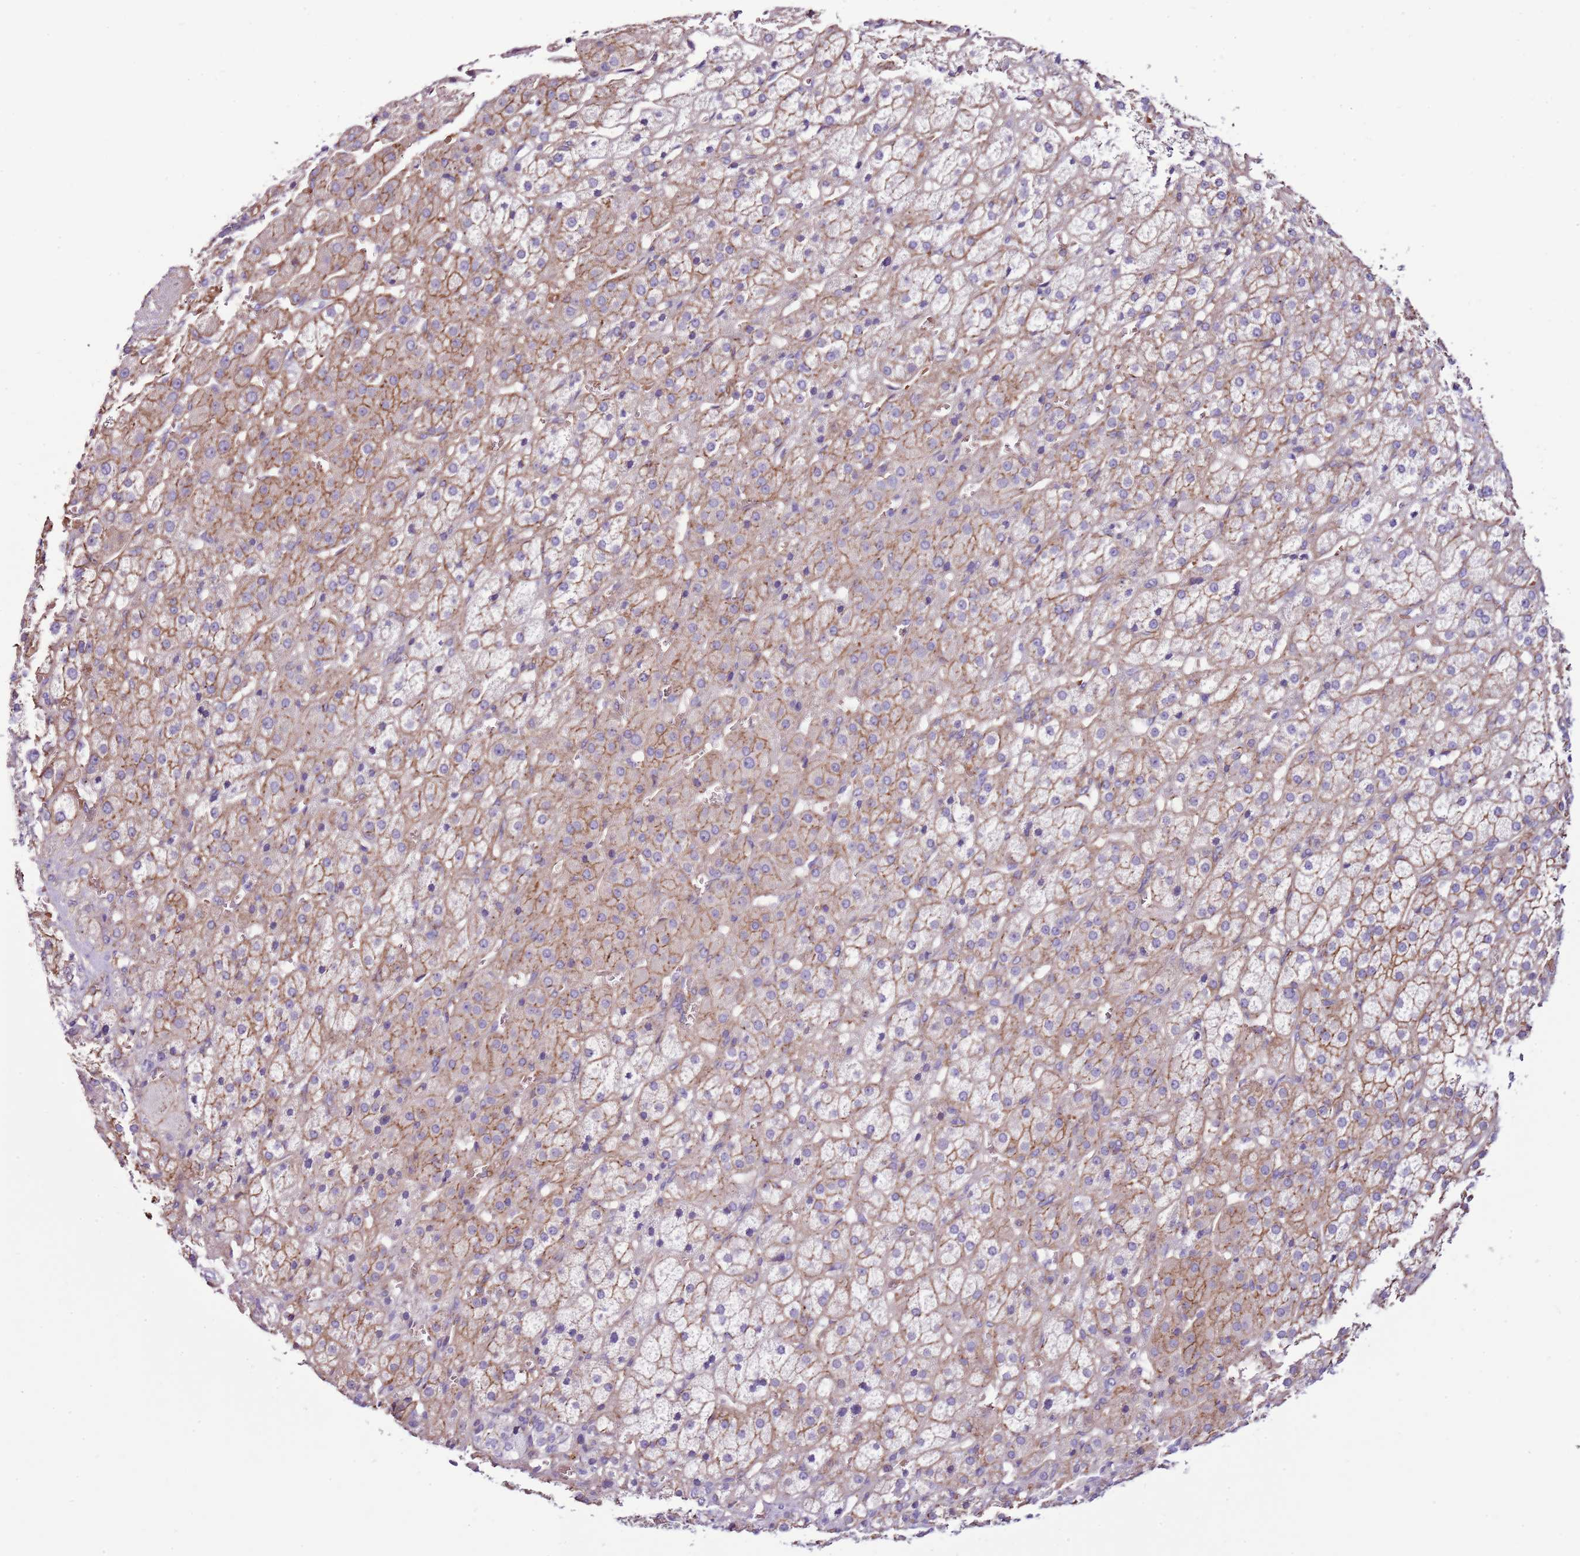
{"staining": {"intensity": "moderate", "quantity": "25%-75%", "location": "cytoplasmic/membranous"}, "tissue": "adrenal gland", "cell_type": "Glandular cells", "image_type": "normal", "snomed": [{"axis": "morphology", "description": "Normal tissue, NOS"}, {"axis": "topography", "description": "Adrenal gland"}], "caption": "This image displays immunohistochemistry (IHC) staining of unremarkable adrenal gland, with medium moderate cytoplasmic/membranous expression in about 25%-75% of glandular cells.", "gene": "GFRAL", "patient": {"sex": "female", "age": 57}}